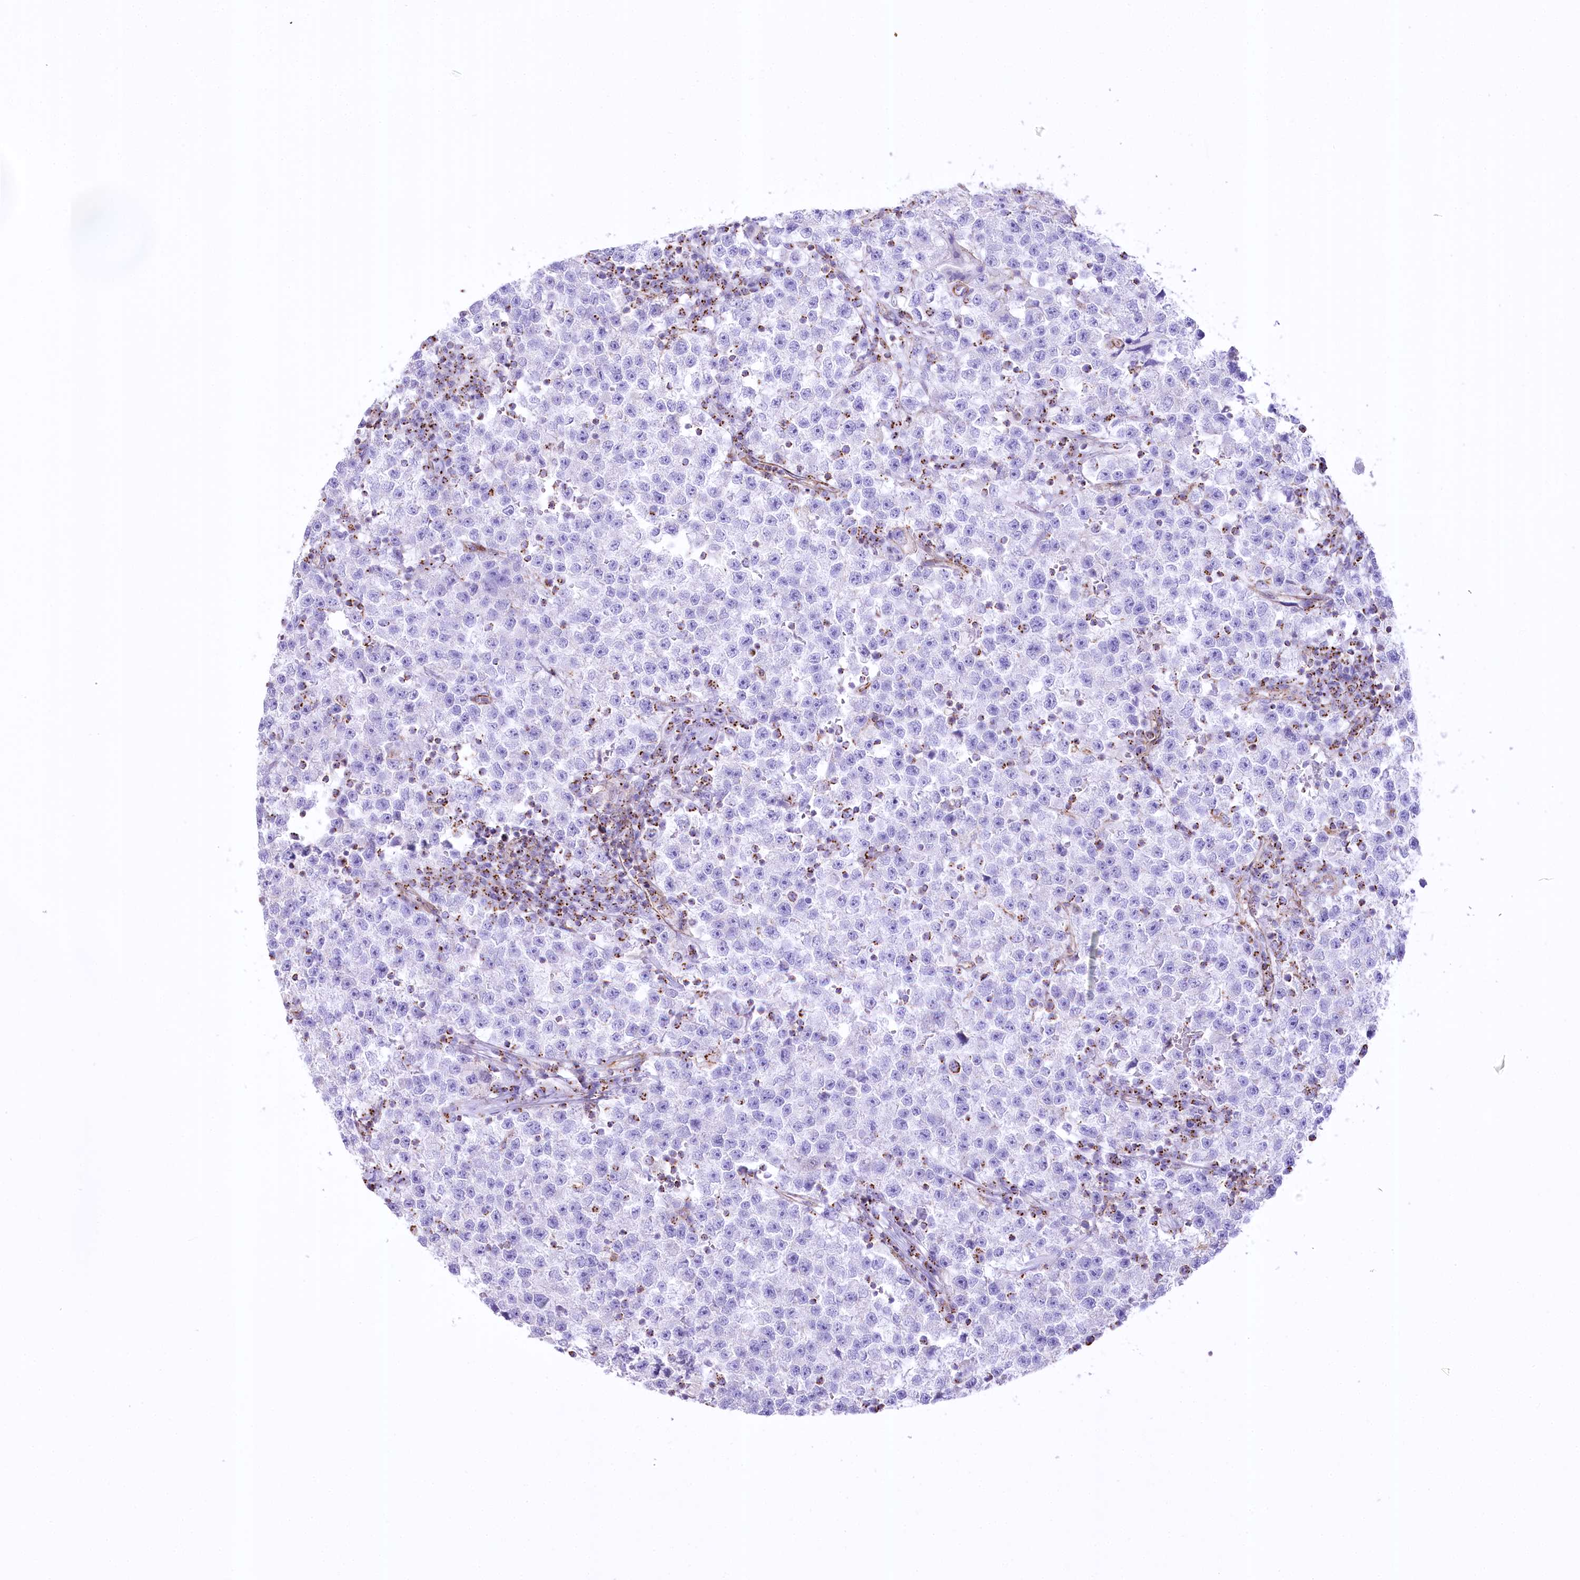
{"staining": {"intensity": "negative", "quantity": "none", "location": "none"}, "tissue": "testis cancer", "cell_type": "Tumor cells", "image_type": "cancer", "snomed": [{"axis": "morphology", "description": "Seminoma, NOS"}, {"axis": "topography", "description": "Testis"}], "caption": "High magnification brightfield microscopy of seminoma (testis) stained with DAB (brown) and counterstained with hematoxylin (blue): tumor cells show no significant positivity.", "gene": "FAM216A", "patient": {"sex": "male", "age": 22}}